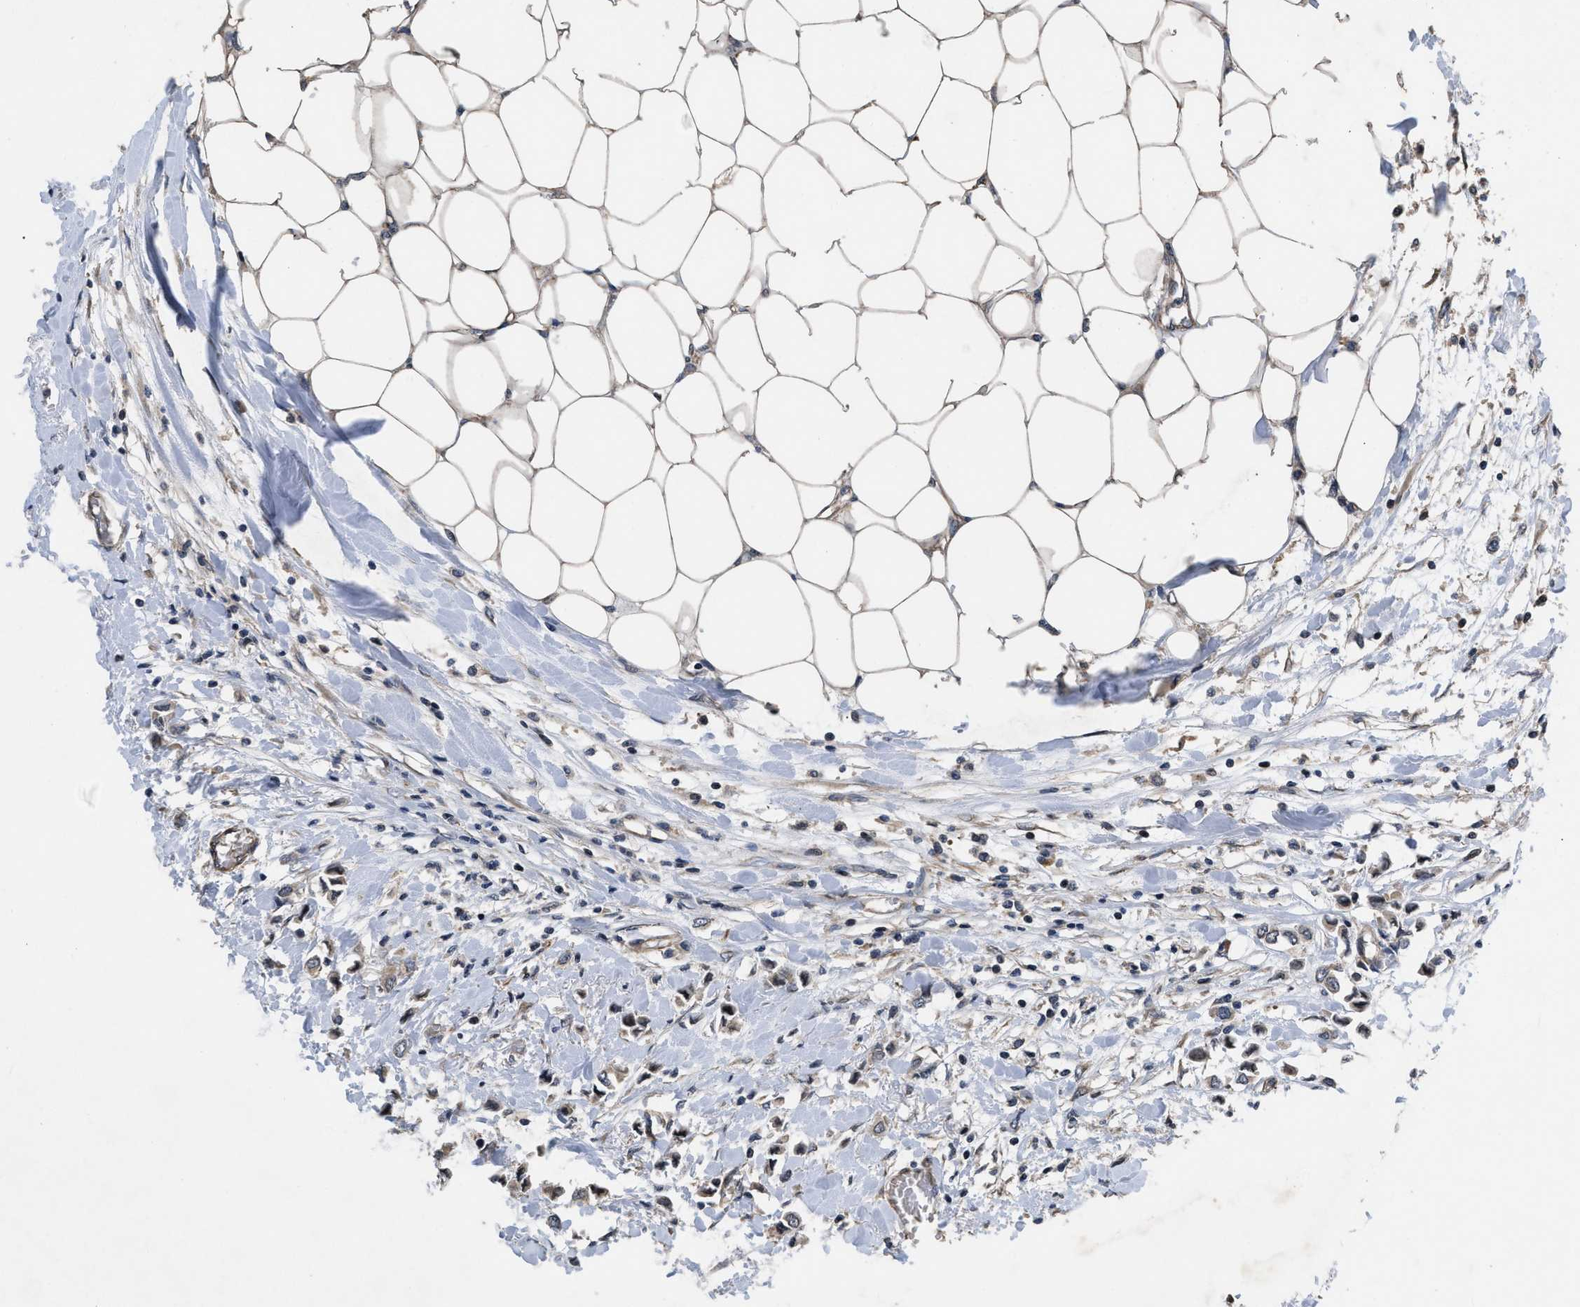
{"staining": {"intensity": "weak", "quantity": "<25%", "location": "cytoplasmic/membranous"}, "tissue": "breast cancer", "cell_type": "Tumor cells", "image_type": "cancer", "snomed": [{"axis": "morphology", "description": "Lobular carcinoma"}, {"axis": "topography", "description": "Breast"}], "caption": "High magnification brightfield microscopy of breast cancer (lobular carcinoma) stained with DAB (brown) and counterstained with hematoxylin (blue): tumor cells show no significant expression.", "gene": "DNAJC14", "patient": {"sex": "female", "age": 51}}